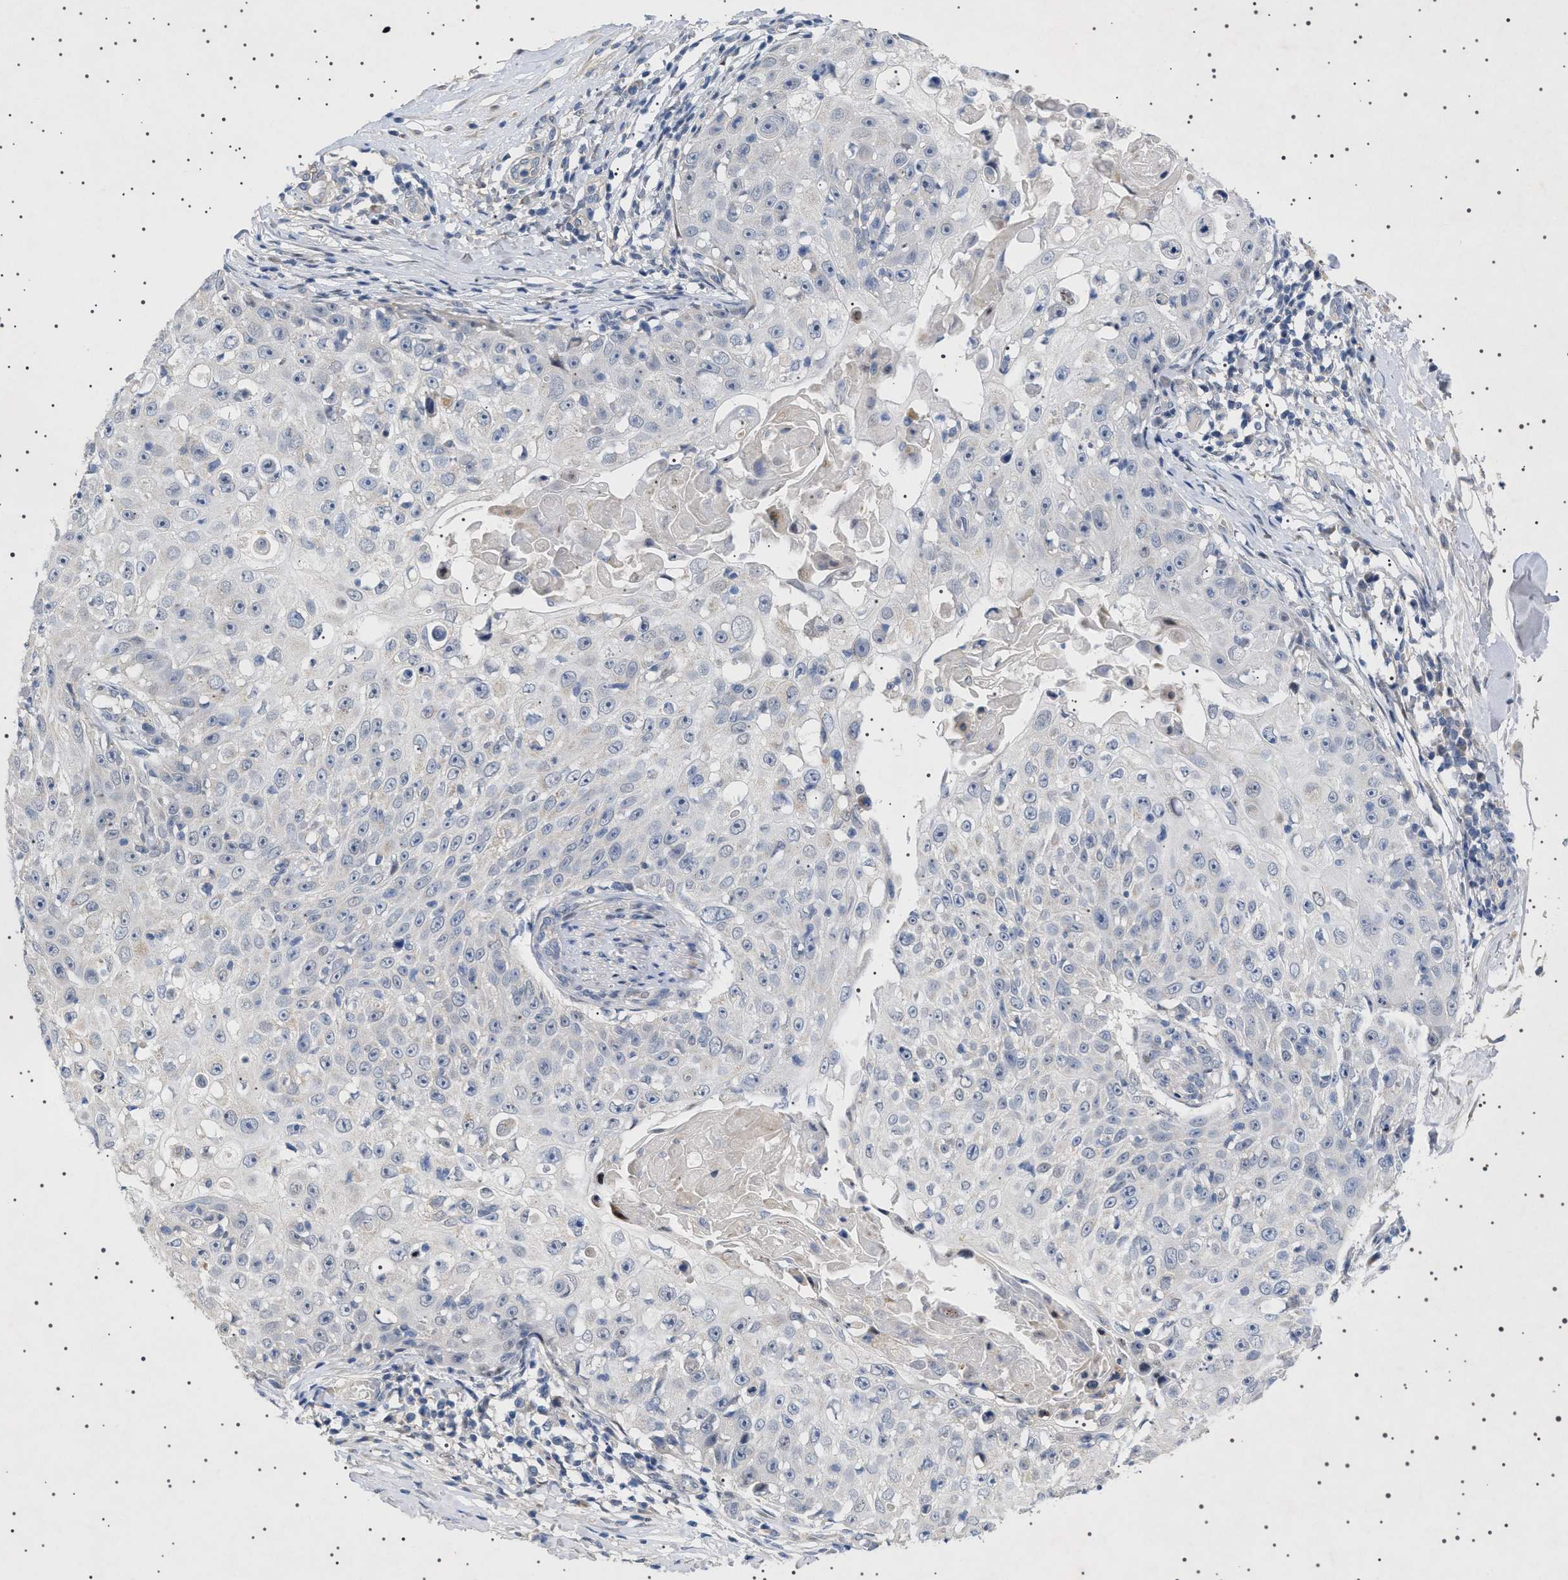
{"staining": {"intensity": "negative", "quantity": "none", "location": "none"}, "tissue": "skin cancer", "cell_type": "Tumor cells", "image_type": "cancer", "snomed": [{"axis": "morphology", "description": "Squamous cell carcinoma, NOS"}, {"axis": "topography", "description": "Skin"}], "caption": "Tumor cells show no significant staining in squamous cell carcinoma (skin).", "gene": "HTR1A", "patient": {"sex": "male", "age": 86}}